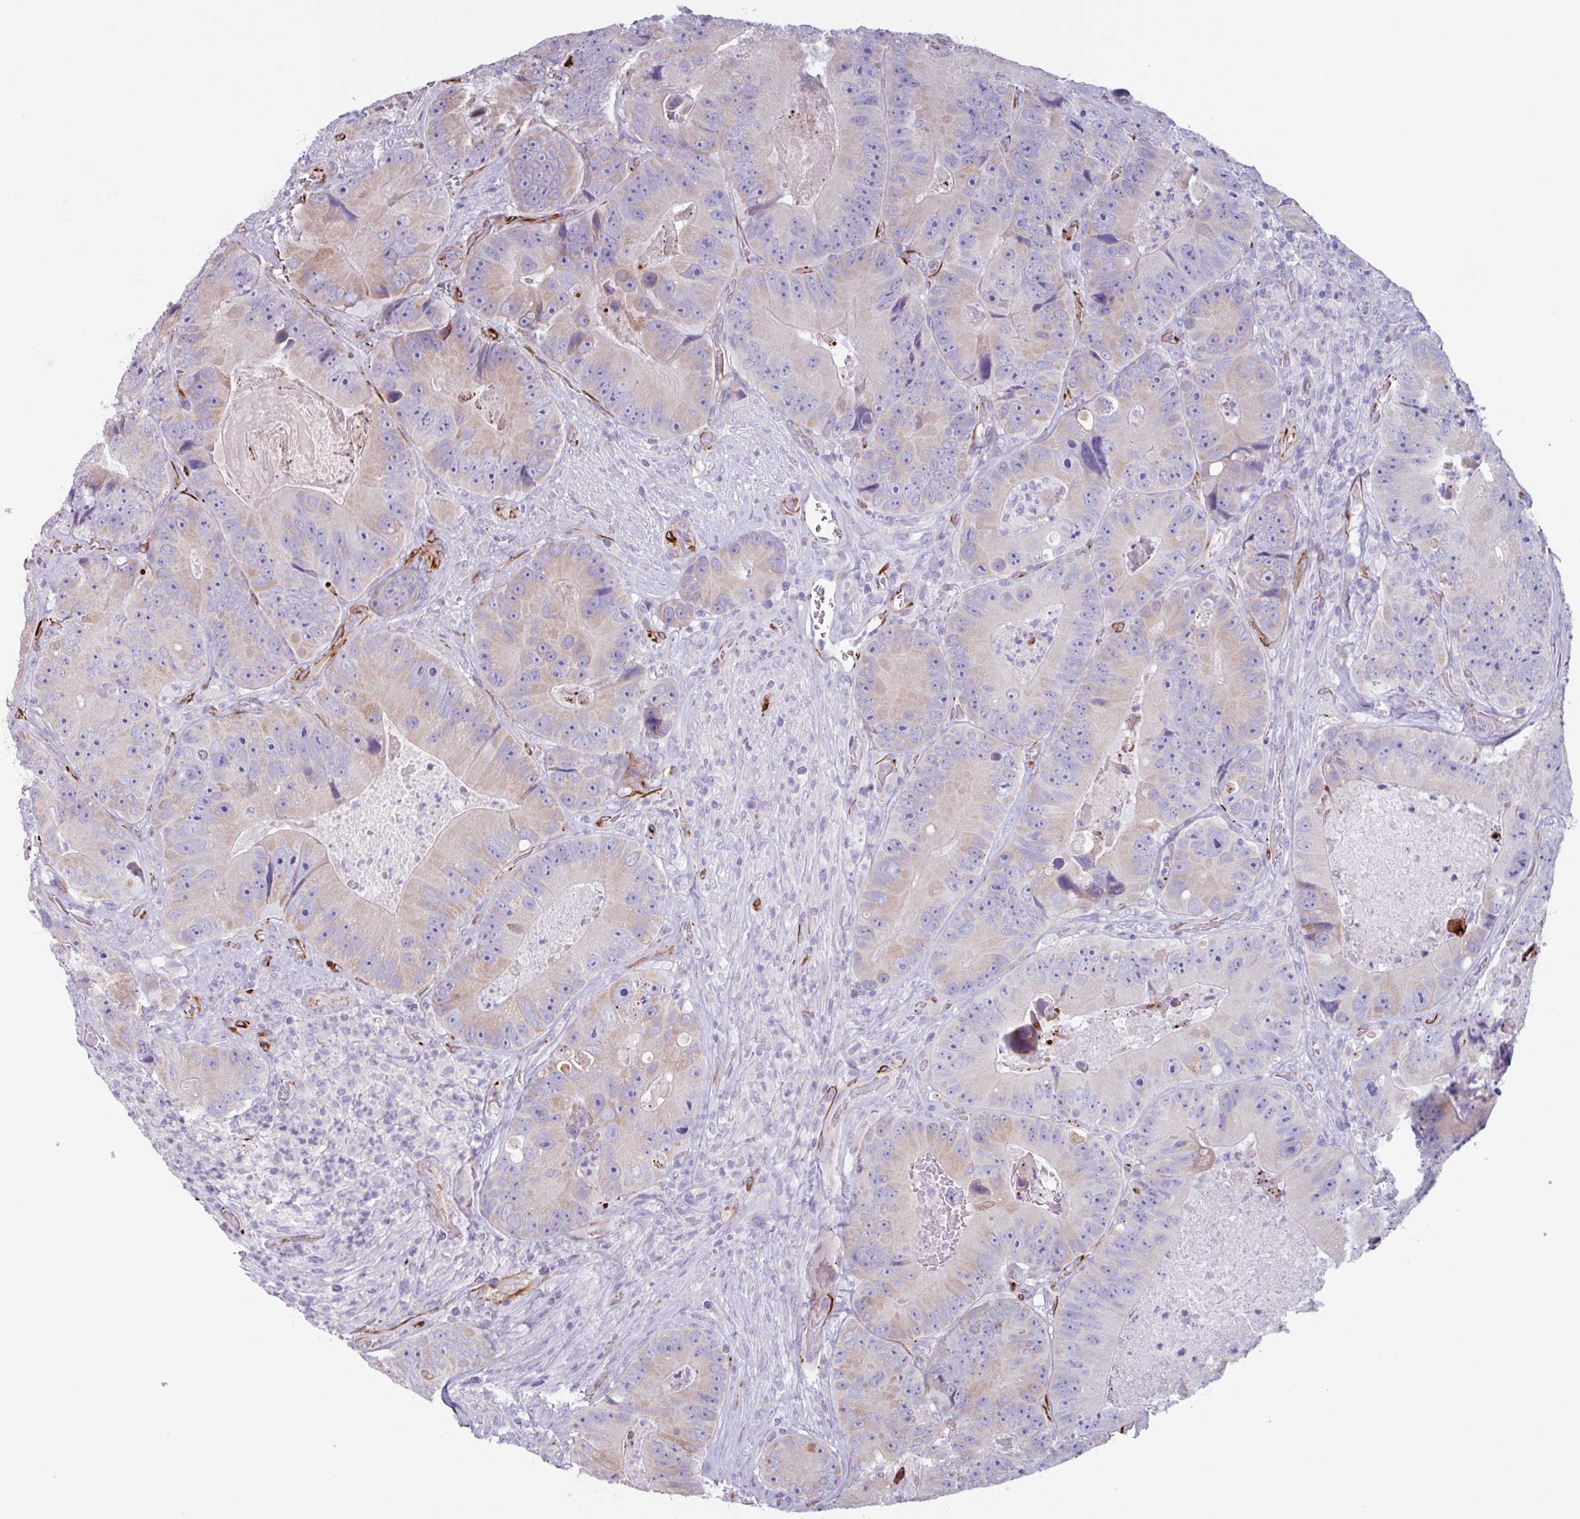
{"staining": {"intensity": "weak", "quantity": "<25%", "location": "cytoplasmic/membranous"}, "tissue": "colorectal cancer", "cell_type": "Tumor cells", "image_type": "cancer", "snomed": [{"axis": "morphology", "description": "Adenocarcinoma, NOS"}, {"axis": "topography", "description": "Colon"}], "caption": "There is no significant positivity in tumor cells of adenocarcinoma (colorectal).", "gene": "BTD", "patient": {"sex": "female", "age": 86}}